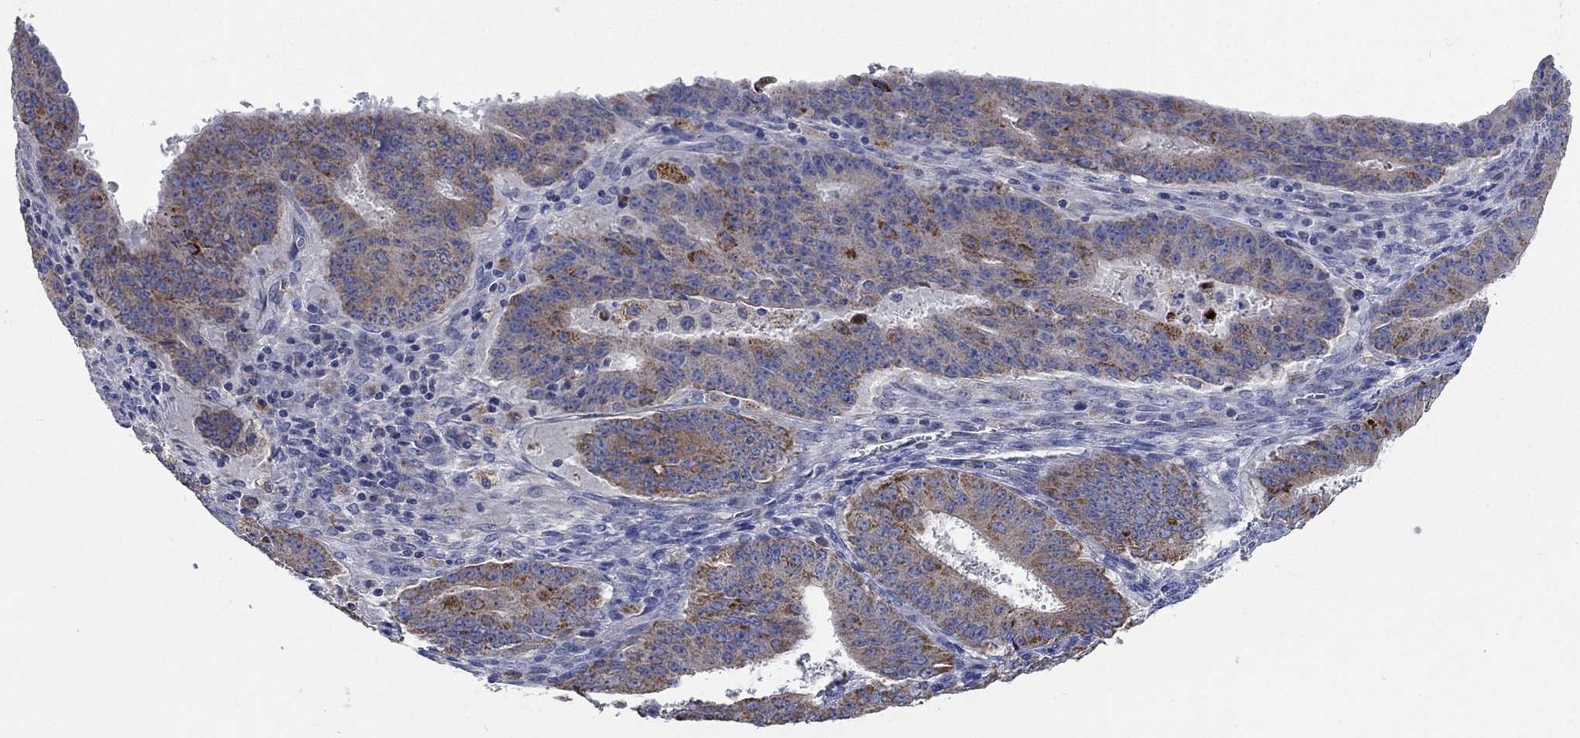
{"staining": {"intensity": "moderate", "quantity": "25%-75%", "location": "cytoplasmic/membranous"}, "tissue": "ovarian cancer", "cell_type": "Tumor cells", "image_type": "cancer", "snomed": [{"axis": "morphology", "description": "Carcinoma, endometroid"}, {"axis": "topography", "description": "Ovary"}], "caption": "IHC staining of ovarian cancer, which reveals medium levels of moderate cytoplasmic/membranous staining in approximately 25%-75% of tumor cells indicating moderate cytoplasmic/membranous protein staining. The staining was performed using DAB (brown) for protein detection and nuclei were counterstained in hematoxylin (blue).", "gene": "UGT8", "patient": {"sex": "female", "age": 42}}